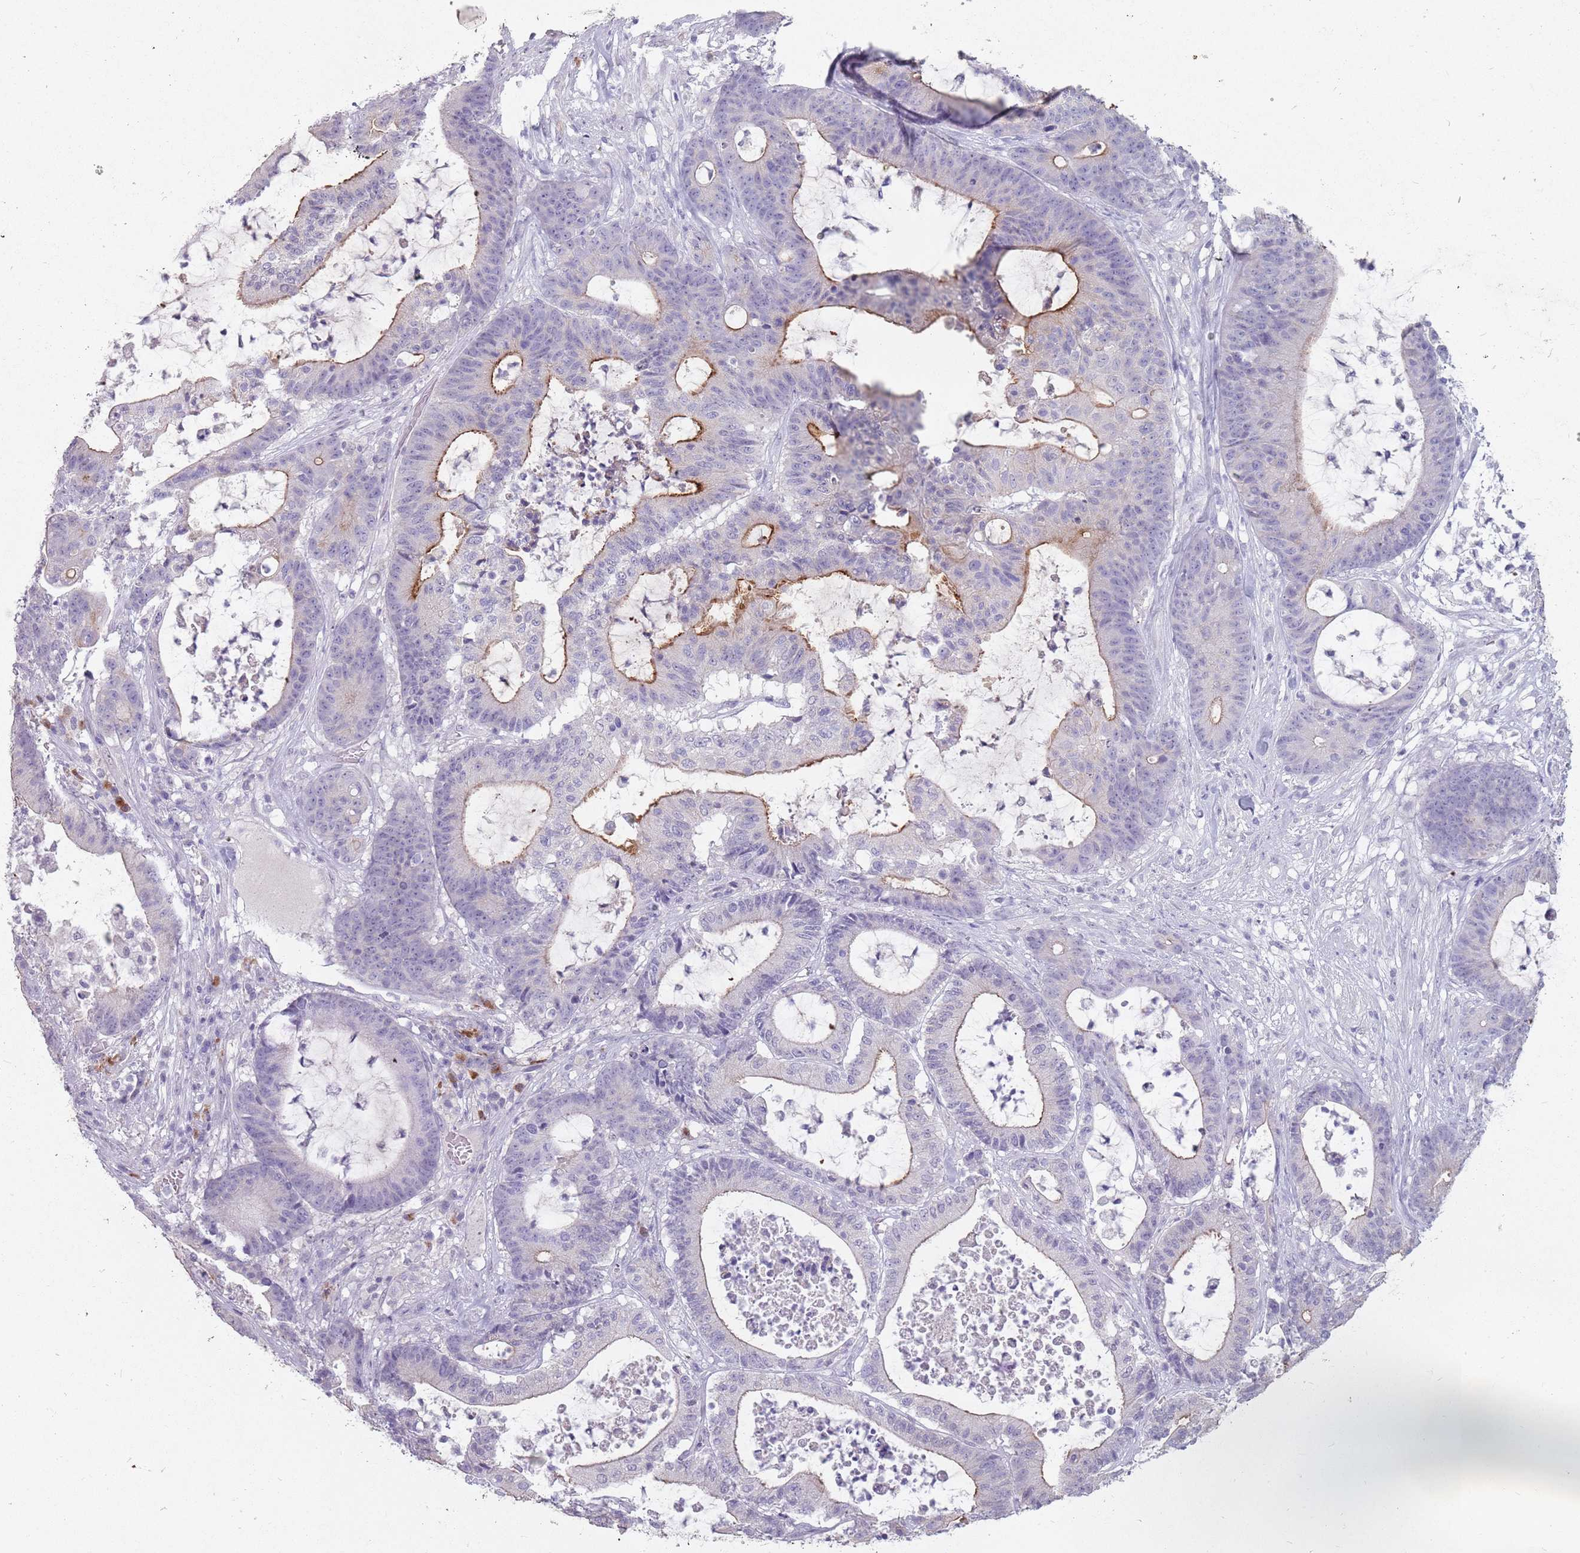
{"staining": {"intensity": "moderate", "quantity": "<25%", "location": "cytoplasmic/membranous"}, "tissue": "colorectal cancer", "cell_type": "Tumor cells", "image_type": "cancer", "snomed": [{"axis": "morphology", "description": "Adenocarcinoma, NOS"}, {"axis": "topography", "description": "Colon"}], "caption": "Colorectal adenocarcinoma stained with DAB IHC demonstrates low levels of moderate cytoplasmic/membranous staining in about <25% of tumor cells. The protein of interest is shown in brown color, while the nuclei are stained blue.", "gene": "STYK1", "patient": {"sex": "female", "age": 84}}